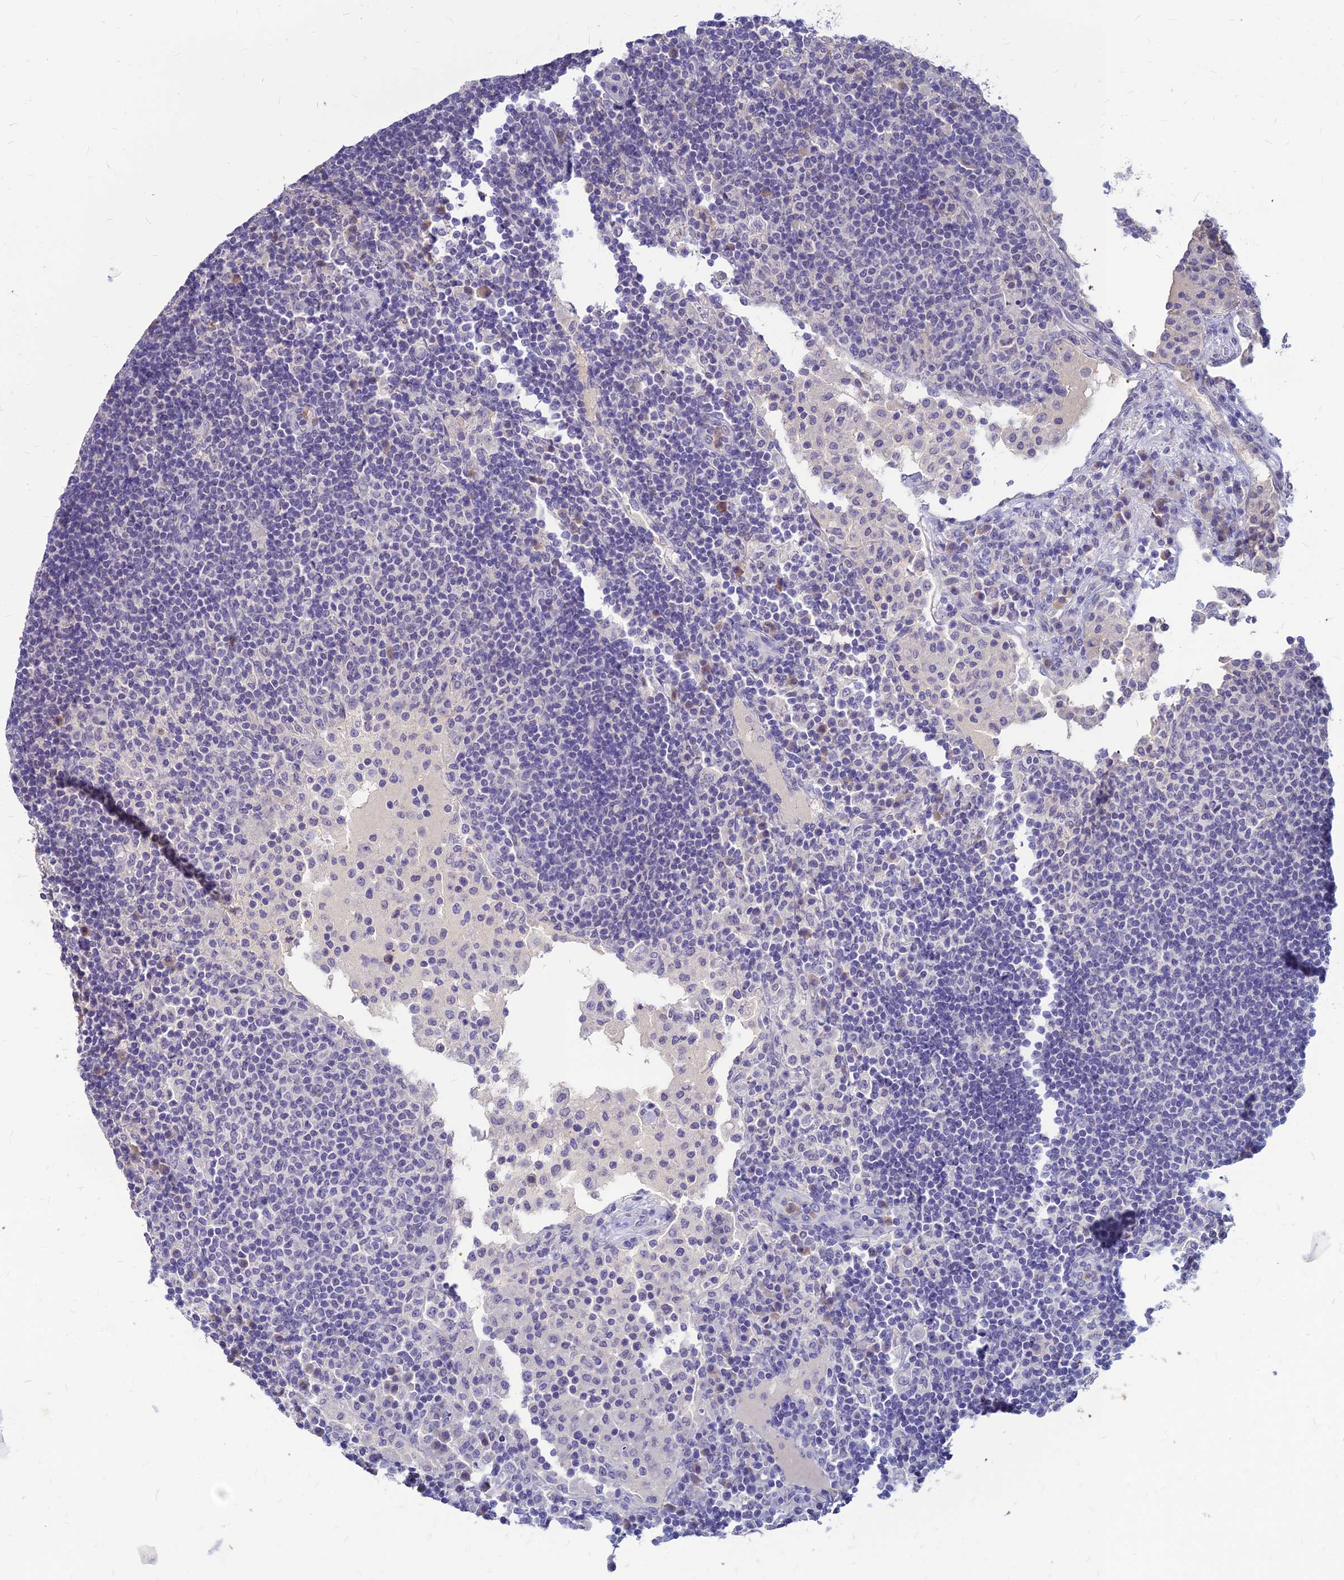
{"staining": {"intensity": "strong", "quantity": "<25%", "location": "cytoplasmic/membranous"}, "tissue": "lymph node", "cell_type": "Non-germinal center cells", "image_type": "normal", "snomed": [{"axis": "morphology", "description": "Normal tissue, NOS"}, {"axis": "topography", "description": "Lymph node"}], "caption": "Protein staining reveals strong cytoplasmic/membranous expression in approximately <25% of non-germinal center cells in normal lymph node. Using DAB (brown) and hematoxylin (blue) stains, captured at high magnification using brightfield microscopy.", "gene": "GOLGA6A", "patient": {"sex": "female", "age": 53}}